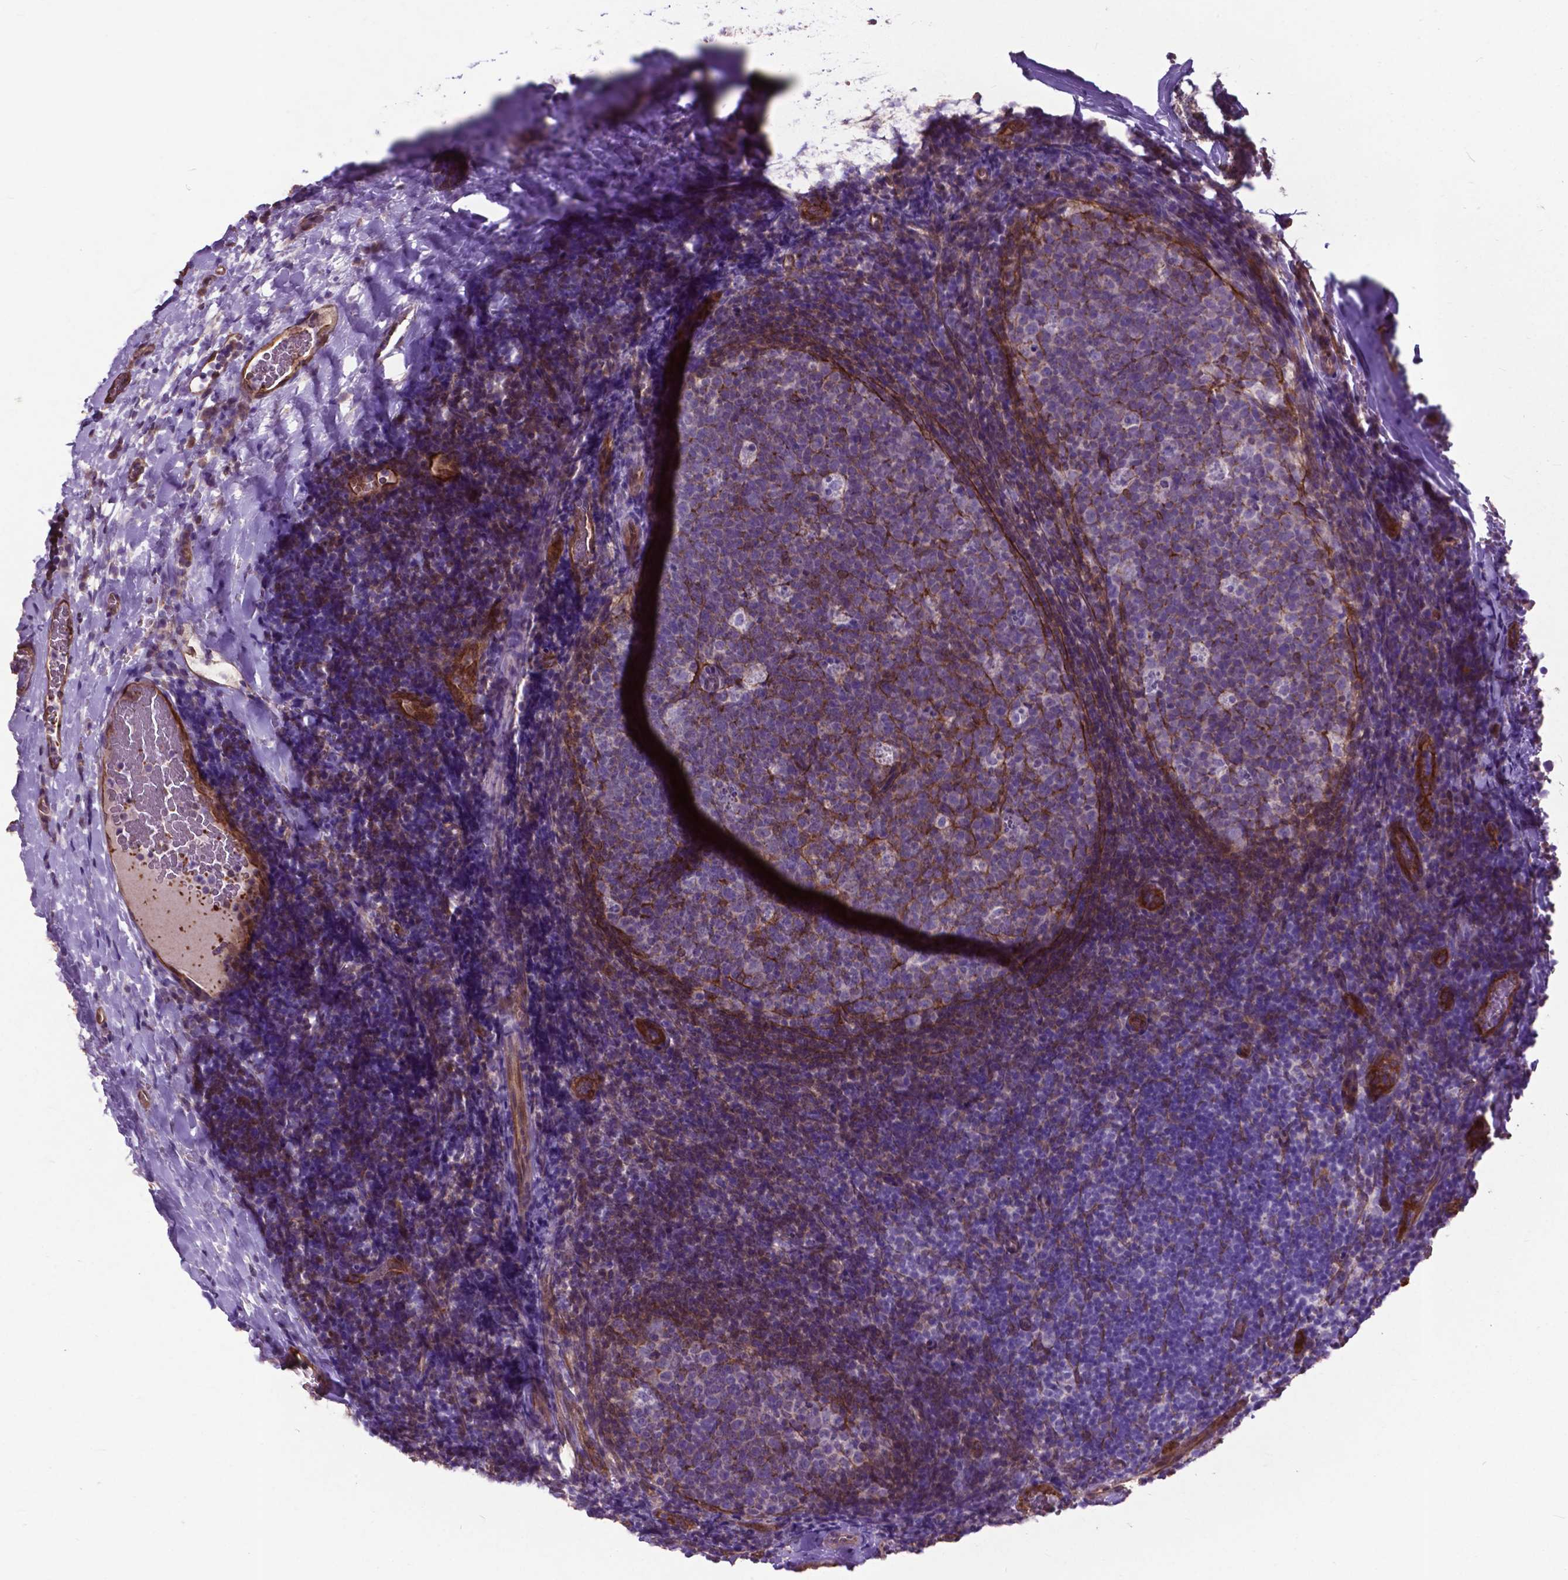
{"staining": {"intensity": "moderate", "quantity": "<25%", "location": "cytoplasmic/membranous"}, "tissue": "tonsil", "cell_type": "Germinal center cells", "image_type": "normal", "snomed": [{"axis": "morphology", "description": "Normal tissue, NOS"}, {"axis": "topography", "description": "Tonsil"}], "caption": "Immunohistochemistry (IHC) image of normal human tonsil stained for a protein (brown), which shows low levels of moderate cytoplasmic/membranous expression in approximately <25% of germinal center cells.", "gene": "PDLIM1", "patient": {"sex": "male", "age": 17}}